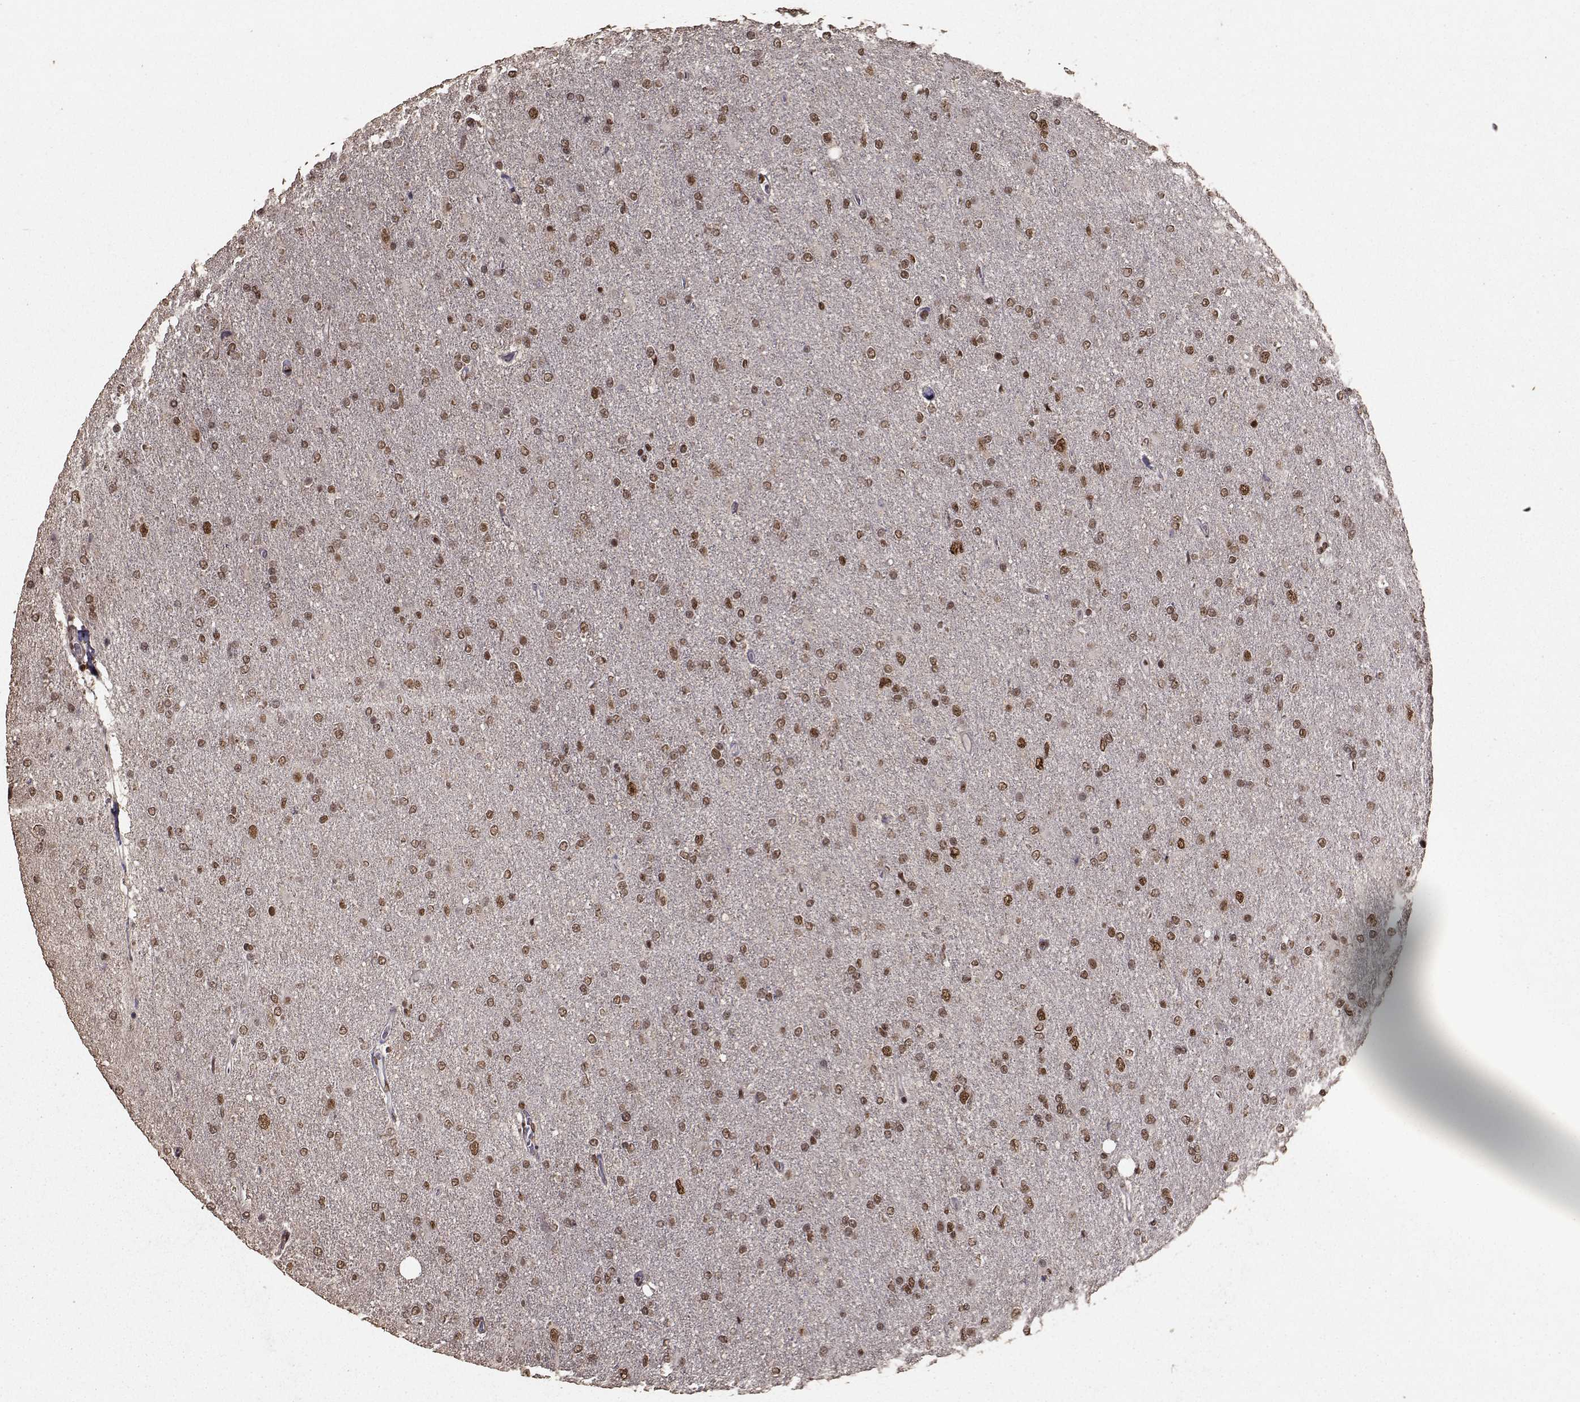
{"staining": {"intensity": "strong", "quantity": "25%-75%", "location": "nuclear"}, "tissue": "glioma", "cell_type": "Tumor cells", "image_type": "cancer", "snomed": [{"axis": "morphology", "description": "Glioma, malignant, High grade"}, {"axis": "topography", "description": "Cerebral cortex"}], "caption": "A brown stain highlights strong nuclear staining of a protein in human malignant high-grade glioma tumor cells.", "gene": "SF1", "patient": {"sex": "male", "age": 70}}